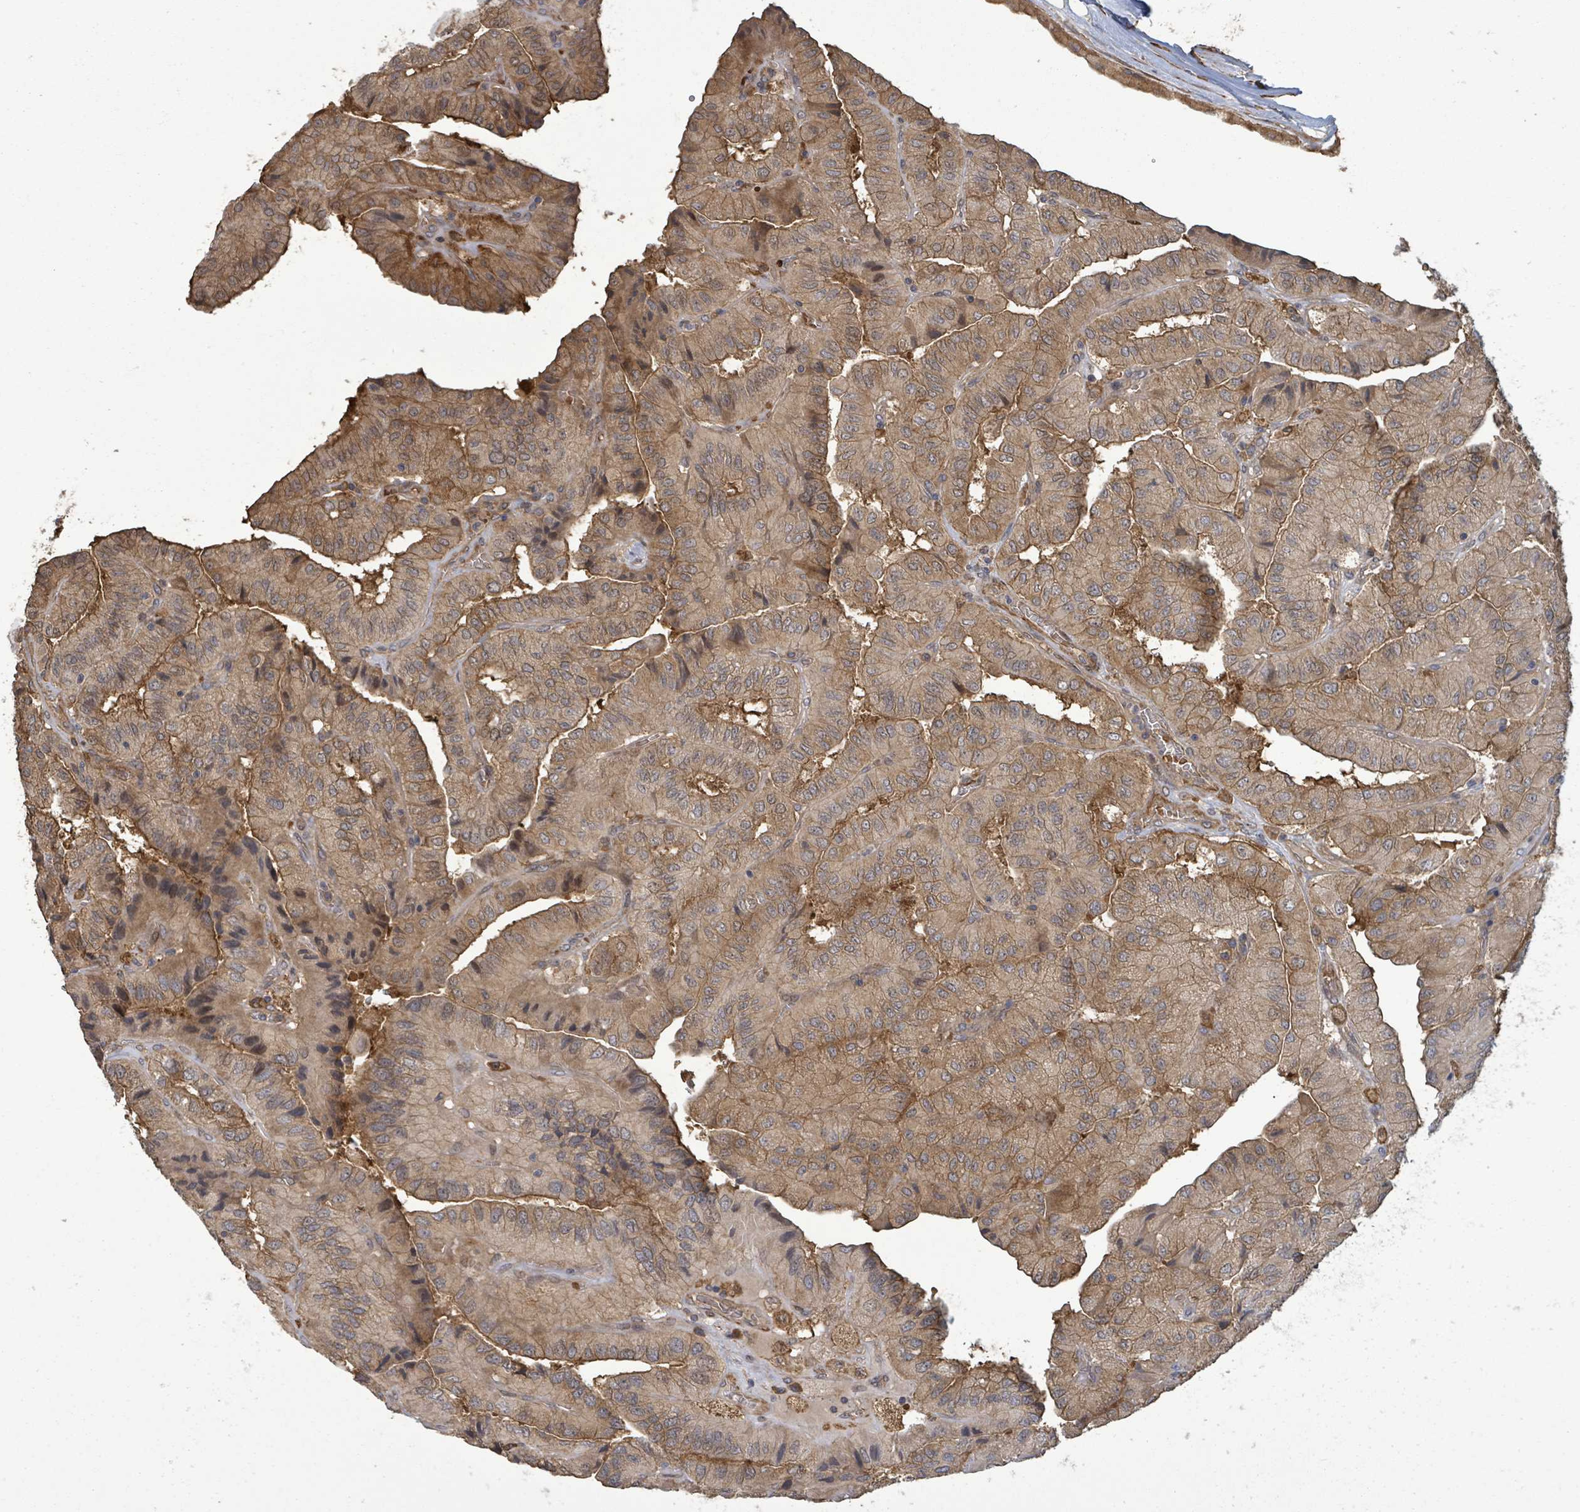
{"staining": {"intensity": "moderate", "quantity": ">75%", "location": "cytoplasmic/membranous,nuclear"}, "tissue": "thyroid cancer", "cell_type": "Tumor cells", "image_type": "cancer", "snomed": [{"axis": "morphology", "description": "Normal tissue, NOS"}, {"axis": "morphology", "description": "Papillary adenocarcinoma, NOS"}, {"axis": "topography", "description": "Thyroid gland"}], "caption": "Protein staining of thyroid cancer tissue shows moderate cytoplasmic/membranous and nuclear expression in approximately >75% of tumor cells.", "gene": "MAP3K6", "patient": {"sex": "female", "age": 59}}